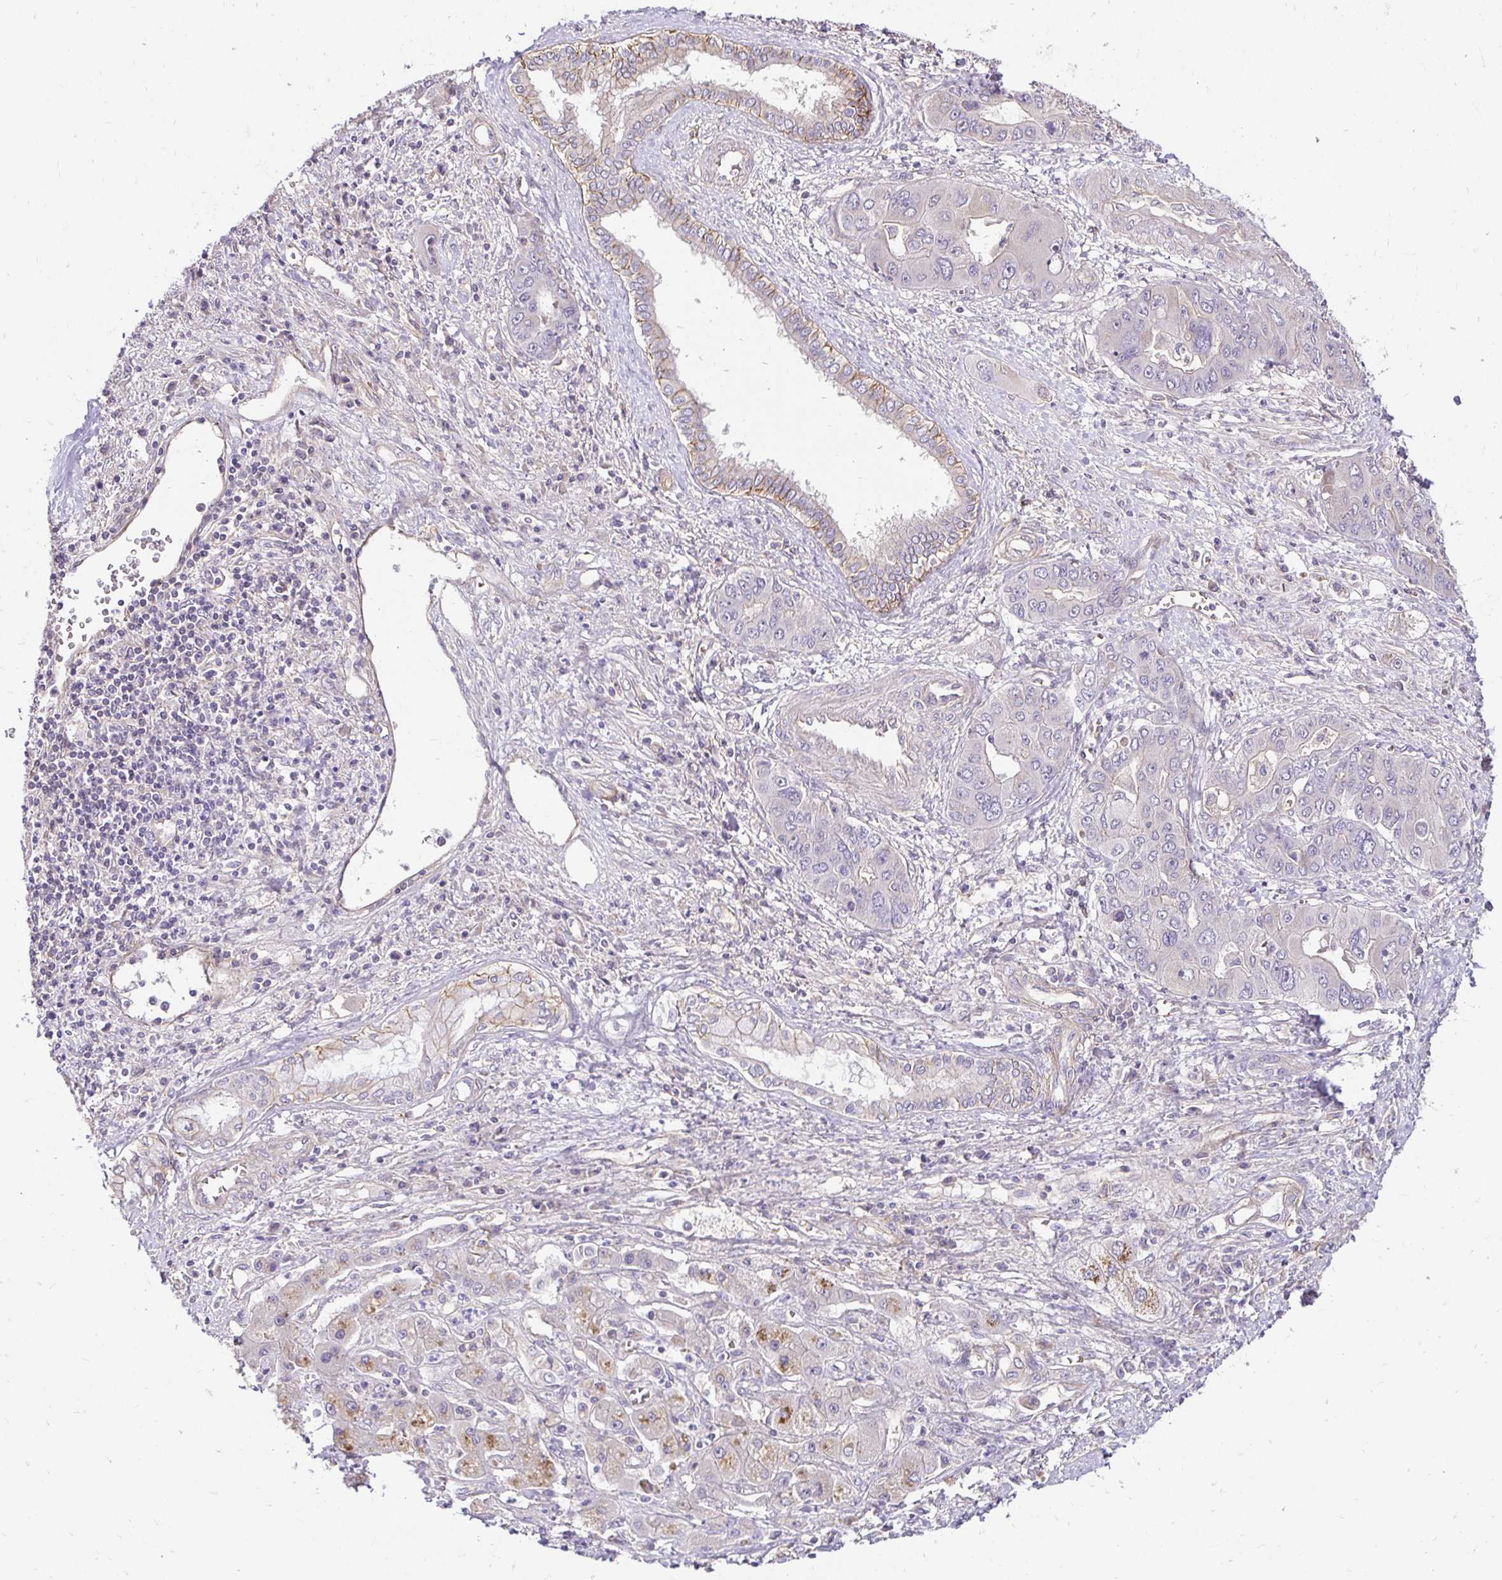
{"staining": {"intensity": "negative", "quantity": "none", "location": "none"}, "tissue": "liver cancer", "cell_type": "Tumor cells", "image_type": "cancer", "snomed": [{"axis": "morphology", "description": "Cholangiocarcinoma"}, {"axis": "topography", "description": "Liver"}], "caption": "Immunohistochemistry of human liver cholangiocarcinoma demonstrates no expression in tumor cells.", "gene": "SLC9A1", "patient": {"sex": "male", "age": 67}}